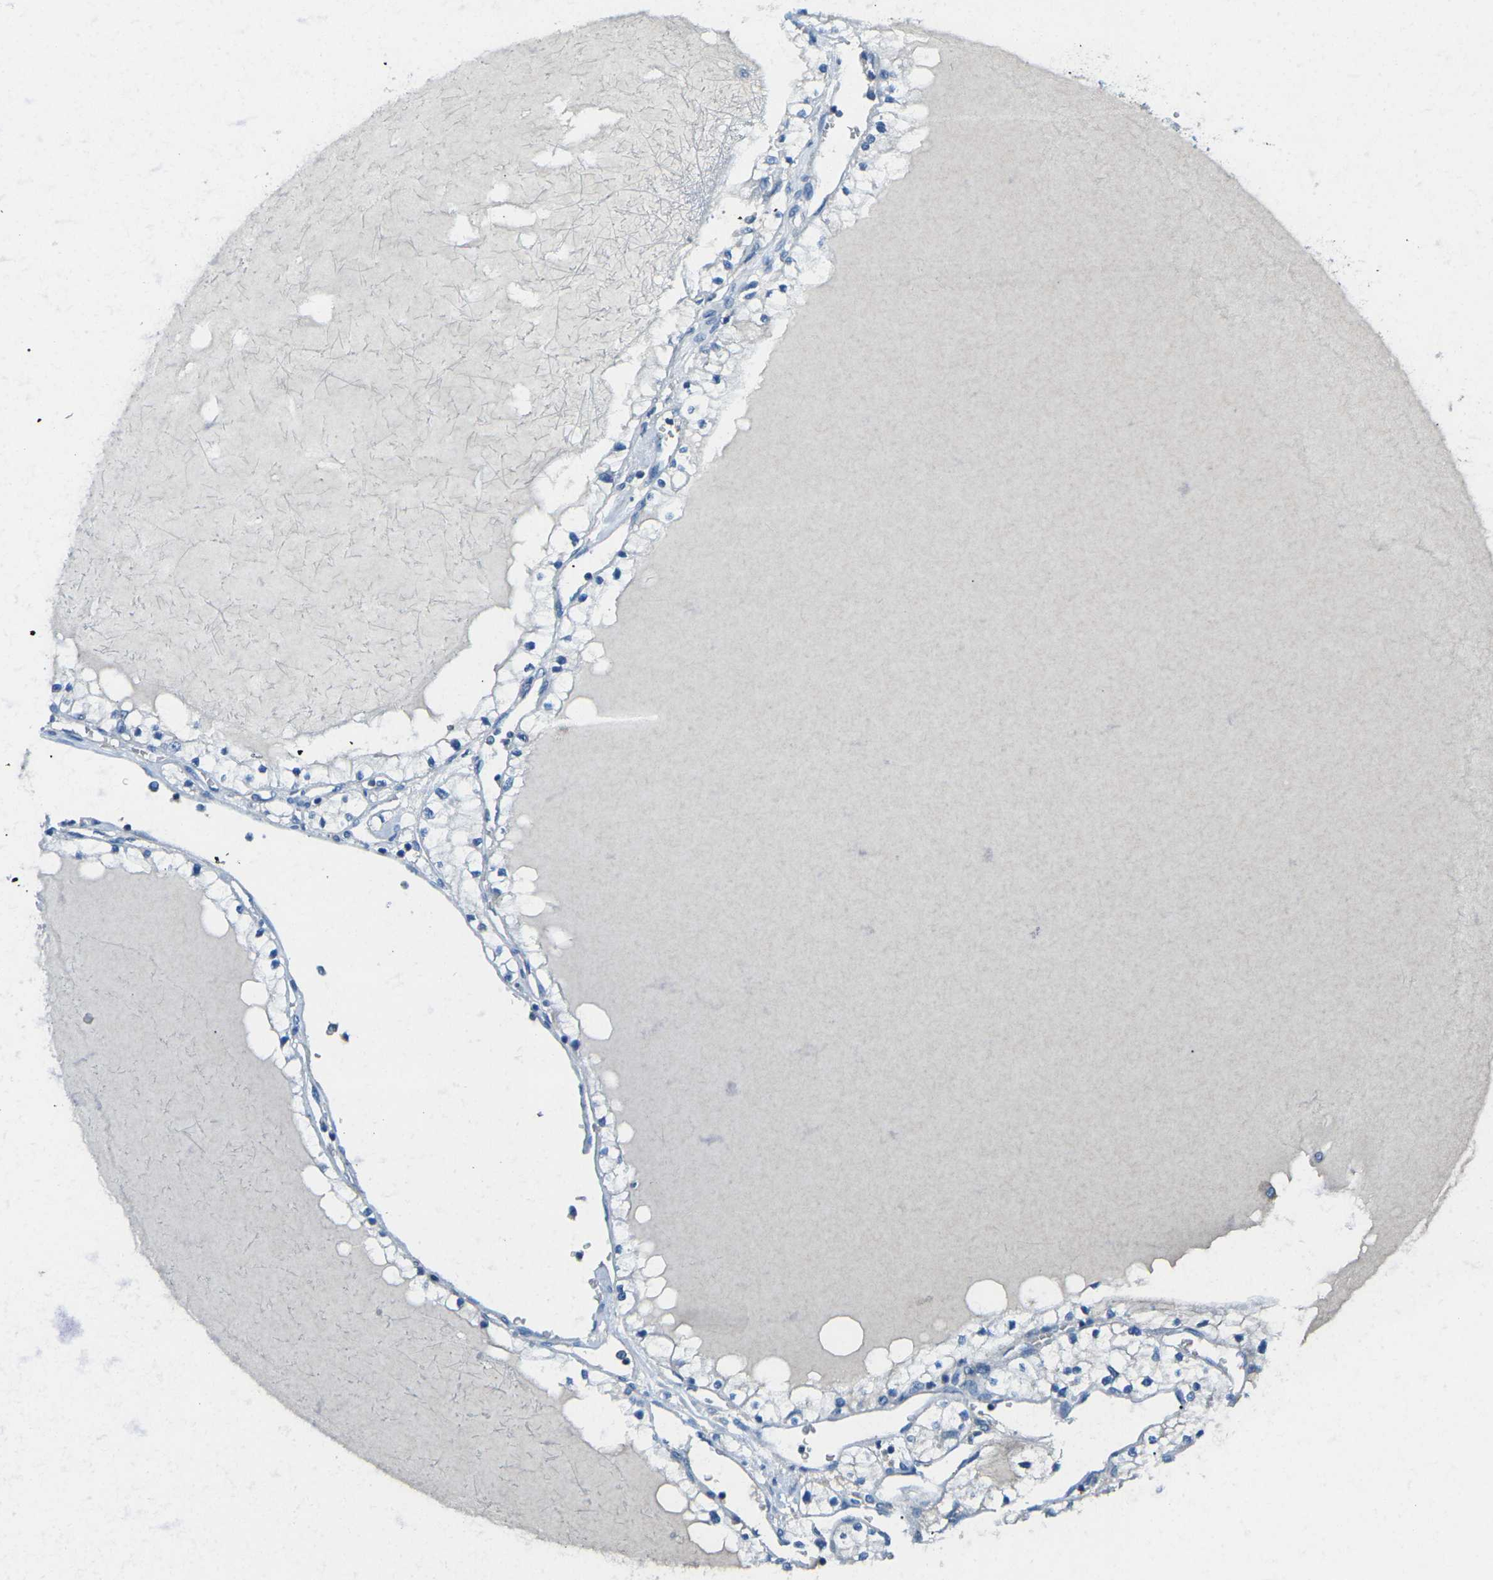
{"staining": {"intensity": "negative", "quantity": "none", "location": "none"}, "tissue": "renal cancer", "cell_type": "Tumor cells", "image_type": "cancer", "snomed": [{"axis": "morphology", "description": "Adenocarcinoma, NOS"}, {"axis": "topography", "description": "Kidney"}], "caption": "High magnification brightfield microscopy of renal adenocarcinoma stained with DAB (brown) and counterstained with hematoxylin (blue): tumor cells show no significant staining. (DAB (3,3'-diaminobenzidine) immunohistochemistry with hematoxylin counter stain).", "gene": "CD47", "patient": {"sex": "male", "age": 68}}